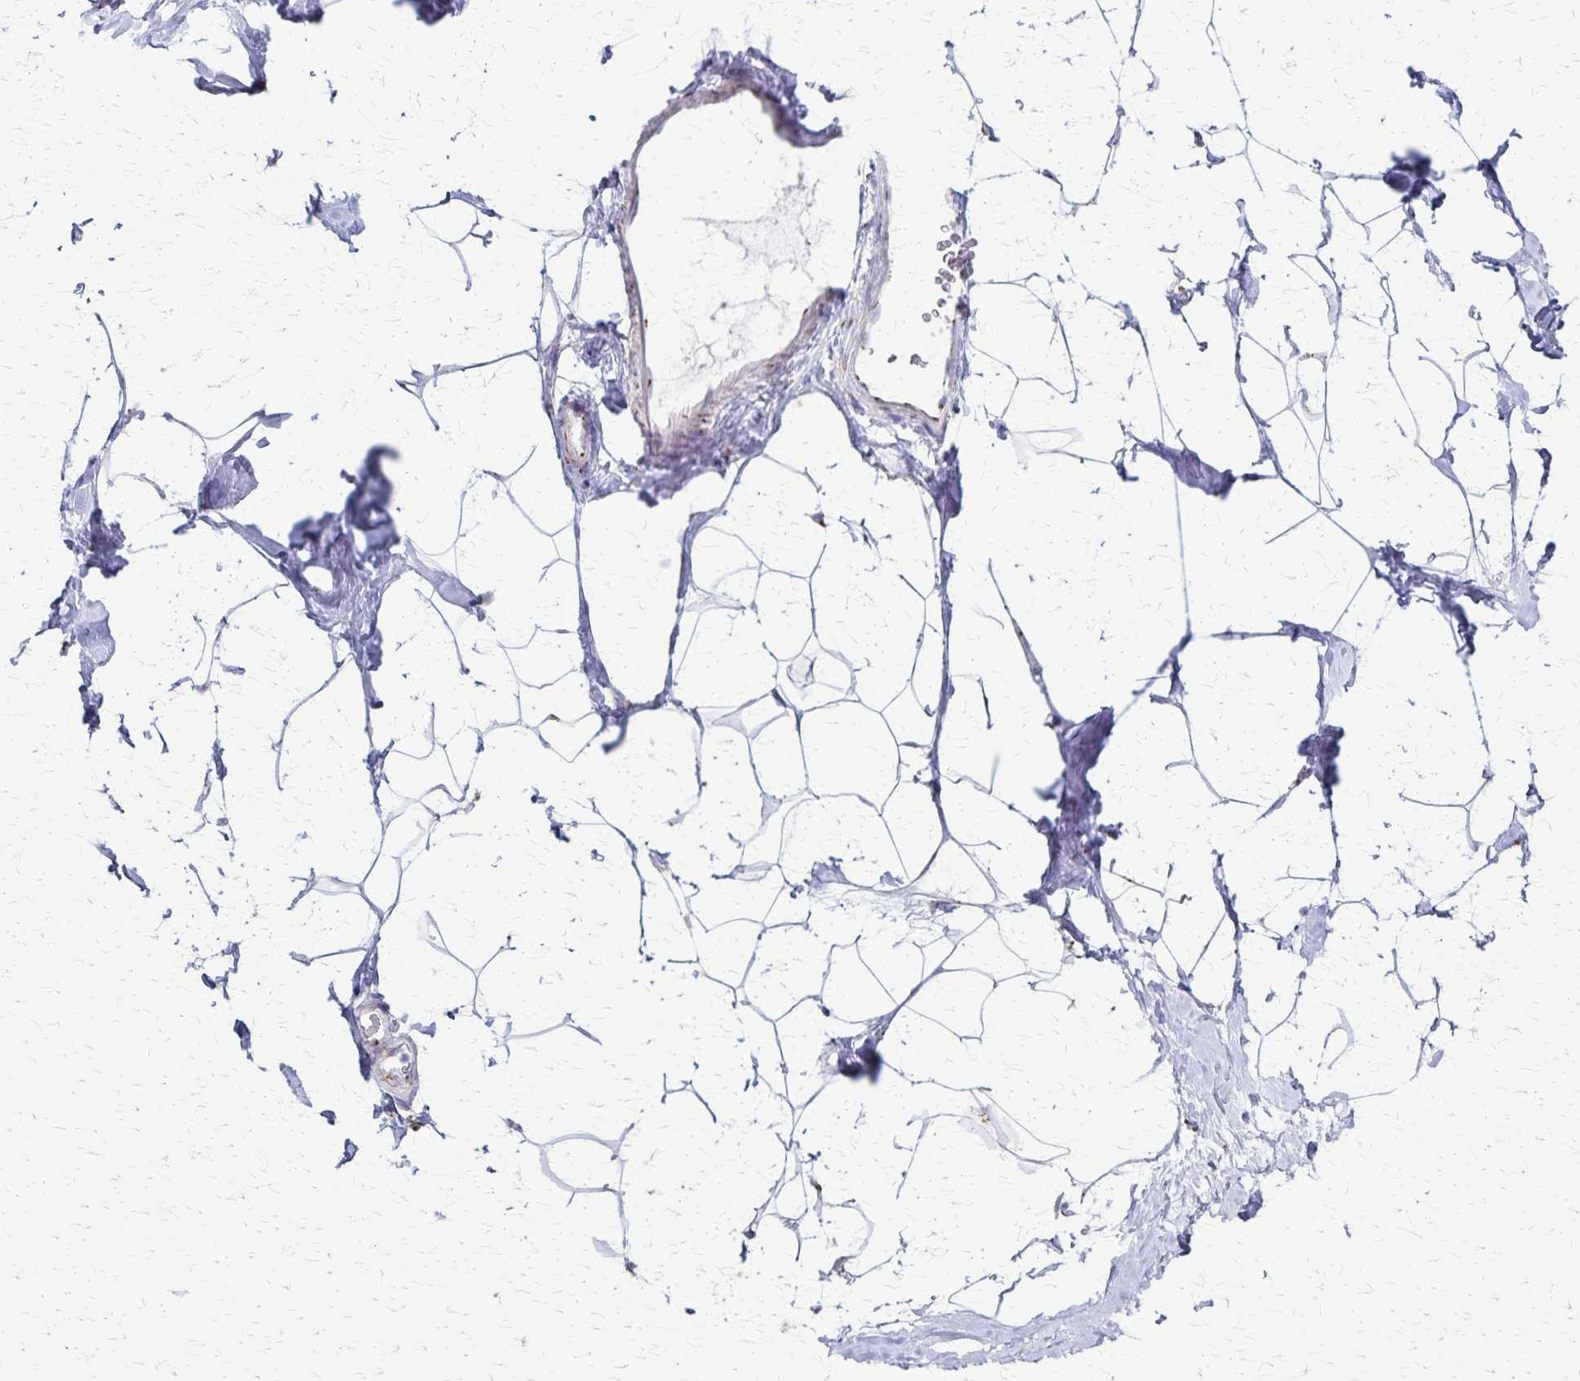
{"staining": {"intensity": "moderate", "quantity": "<25%", "location": "cytoplasmic/membranous"}, "tissue": "breast", "cell_type": "Adipocytes", "image_type": "normal", "snomed": [{"axis": "morphology", "description": "Normal tissue, NOS"}, {"axis": "topography", "description": "Breast"}], "caption": "Immunohistochemistry photomicrograph of normal human breast stained for a protein (brown), which reveals low levels of moderate cytoplasmic/membranous staining in about <25% of adipocytes.", "gene": "MCFD2", "patient": {"sex": "female", "age": 32}}